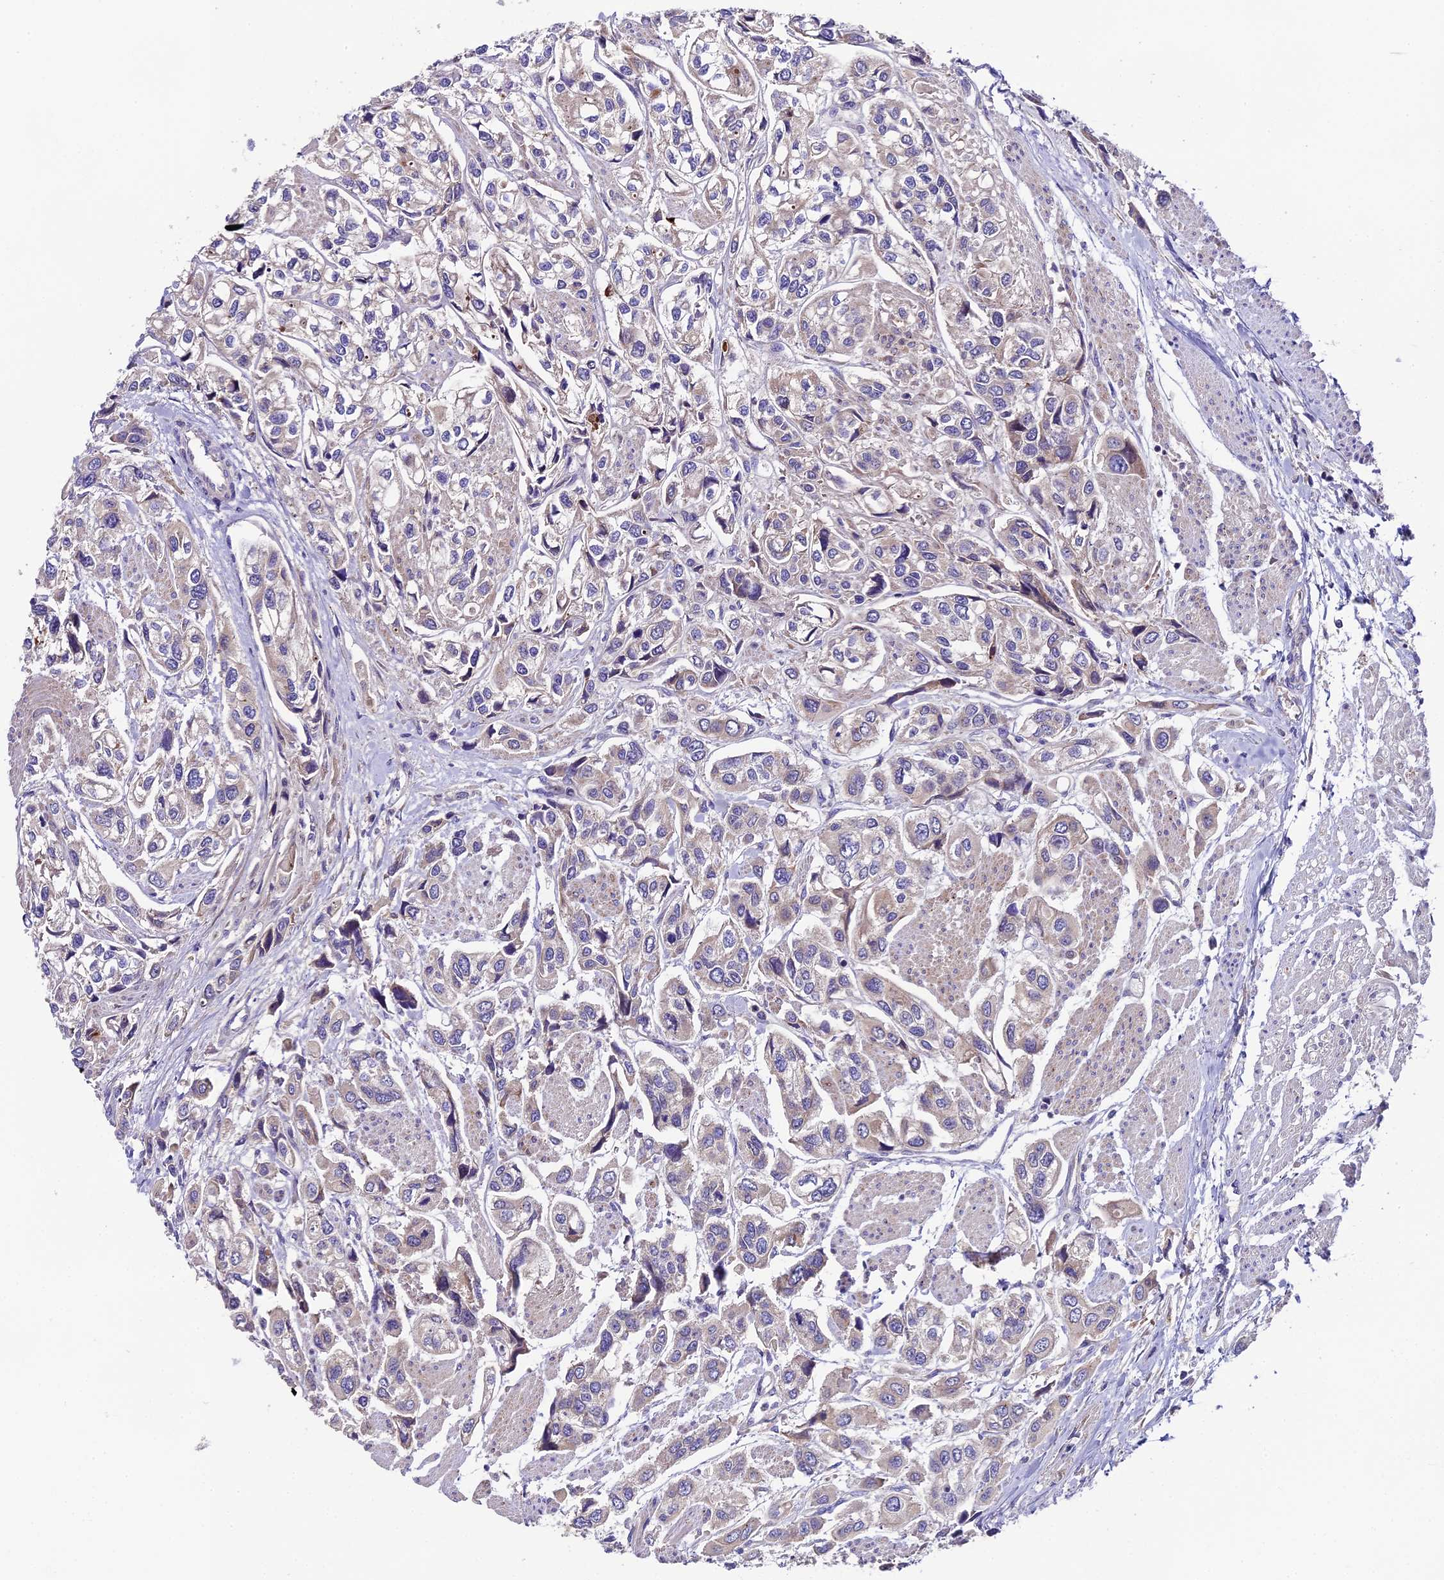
{"staining": {"intensity": "weak", "quantity": "<25%", "location": "cytoplasmic/membranous"}, "tissue": "urothelial cancer", "cell_type": "Tumor cells", "image_type": "cancer", "snomed": [{"axis": "morphology", "description": "Urothelial carcinoma, High grade"}, {"axis": "topography", "description": "Urinary bladder"}], "caption": "Immunohistochemical staining of urothelial cancer reveals no significant positivity in tumor cells. (DAB immunohistochemistry (IHC), high magnification).", "gene": "PIGU", "patient": {"sex": "male", "age": 67}}